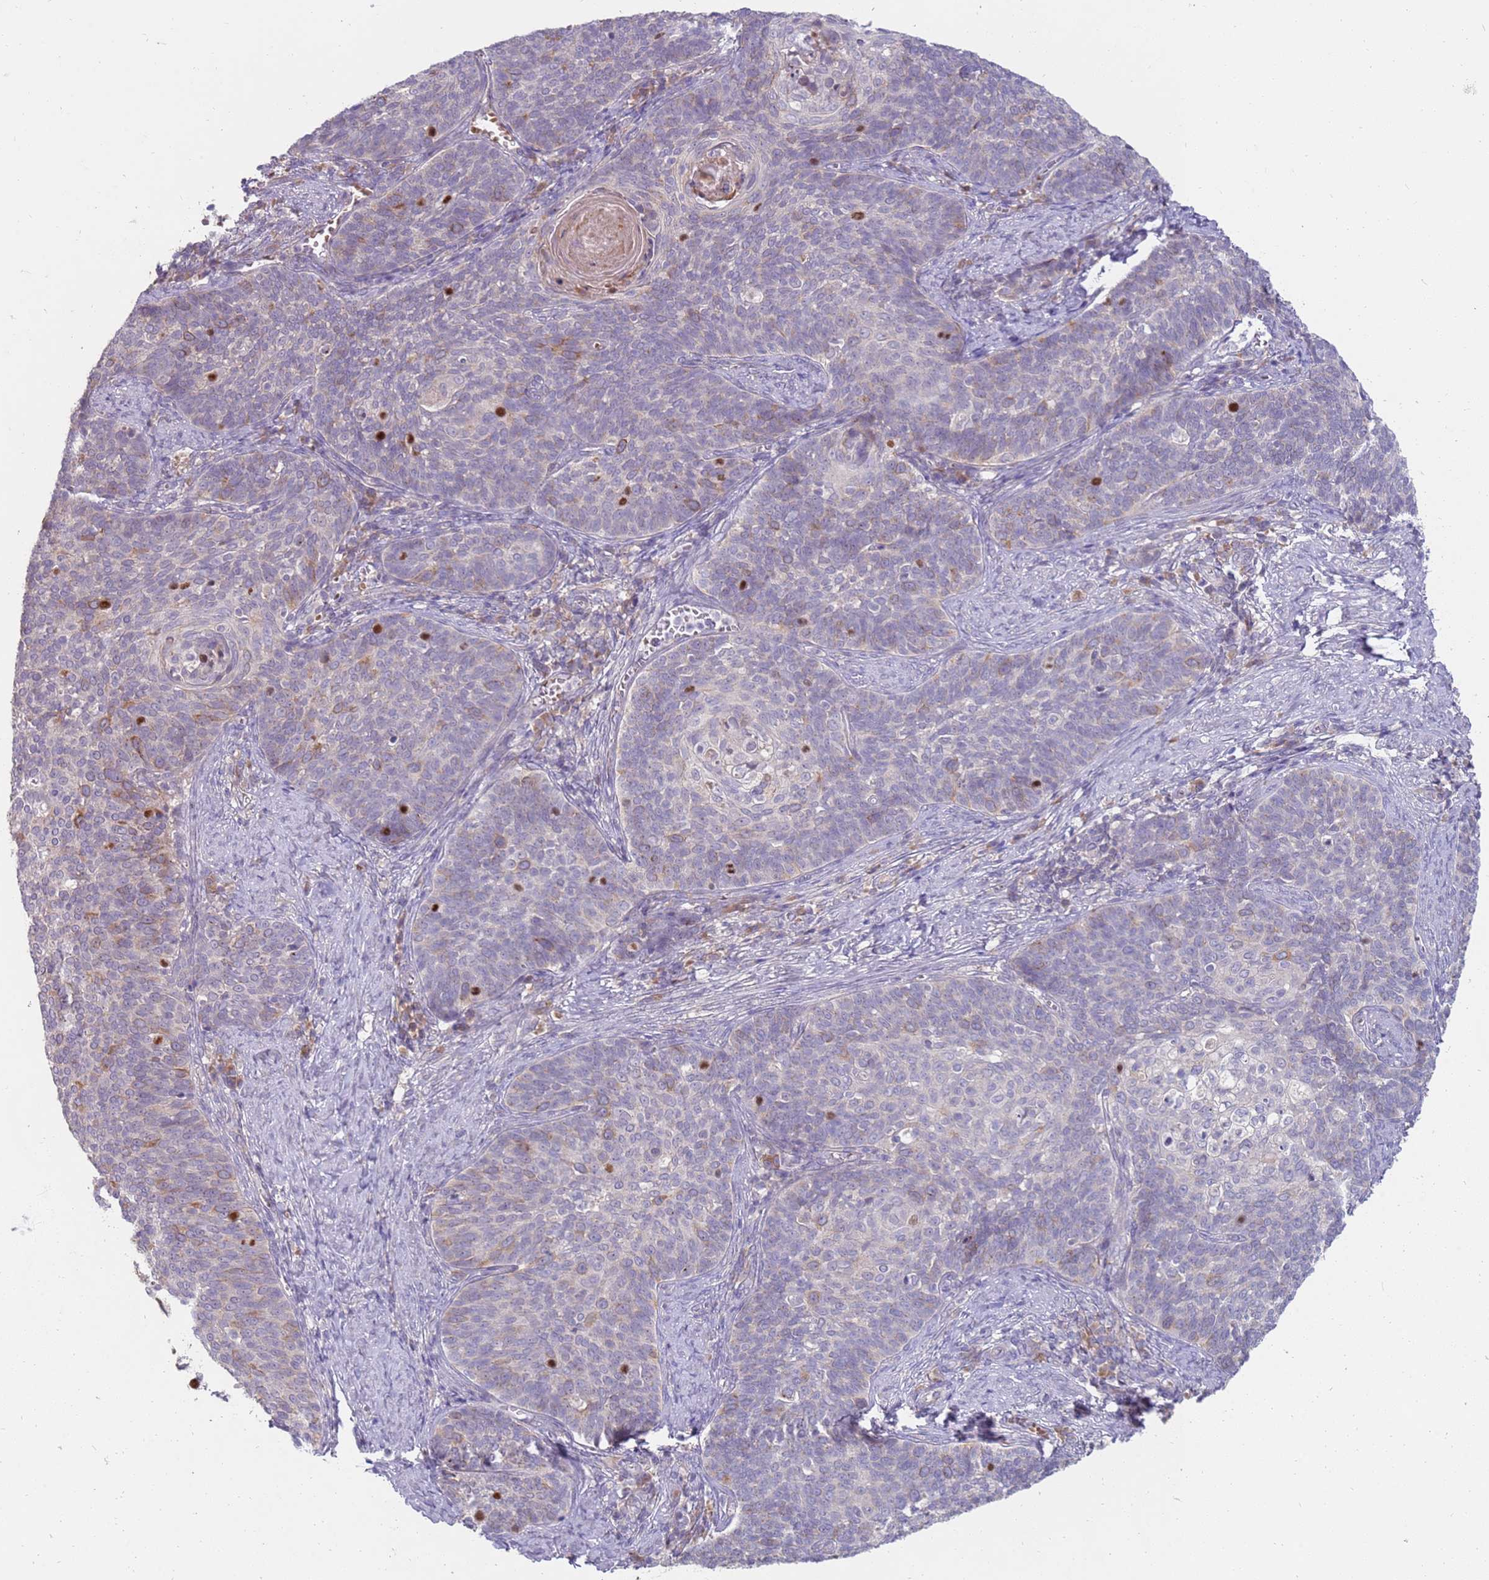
{"staining": {"intensity": "moderate", "quantity": "<25%", "location": "cytoplasmic/membranous"}, "tissue": "cervical cancer", "cell_type": "Tumor cells", "image_type": "cancer", "snomed": [{"axis": "morphology", "description": "Normal tissue, NOS"}, {"axis": "morphology", "description": "Squamous cell carcinoma, NOS"}, {"axis": "topography", "description": "Cervix"}], "caption": "Immunohistochemical staining of squamous cell carcinoma (cervical) displays low levels of moderate cytoplasmic/membranous expression in approximately <25% of tumor cells. (DAB (3,3'-diaminobenzidine) IHC, brown staining for protein, blue staining for nuclei).", "gene": "NMUR2", "patient": {"sex": "female", "age": 39}}